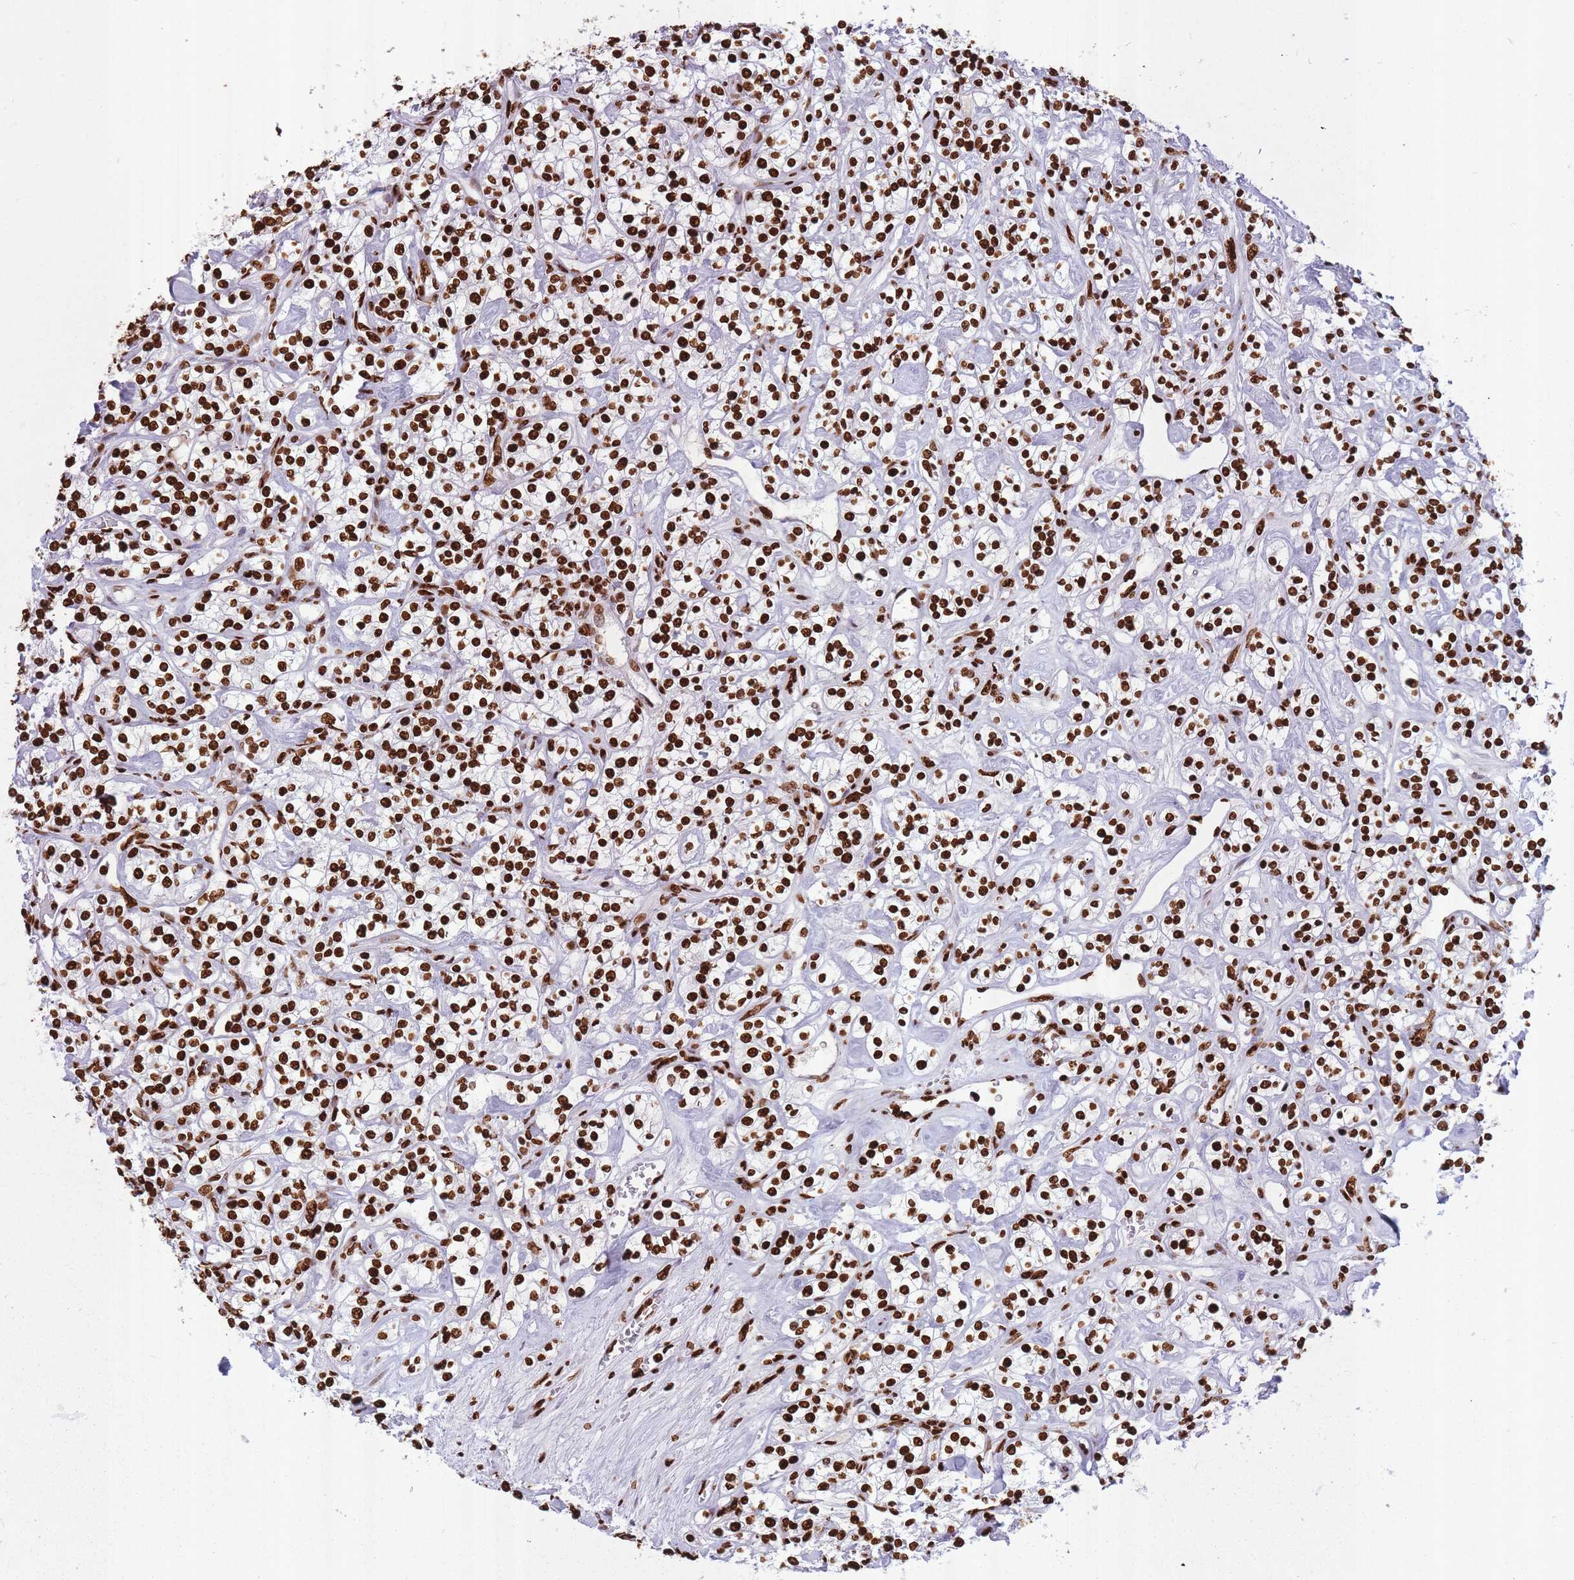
{"staining": {"intensity": "strong", "quantity": ">75%", "location": "nuclear"}, "tissue": "renal cancer", "cell_type": "Tumor cells", "image_type": "cancer", "snomed": [{"axis": "morphology", "description": "Adenocarcinoma, NOS"}, {"axis": "topography", "description": "Kidney"}], "caption": "Renal cancer stained with a brown dye displays strong nuclear positive expression in approximately >75% of tumor cells.", "gene": "HNRNPUL1", "patient": {"sex": "male", "age": 77}}